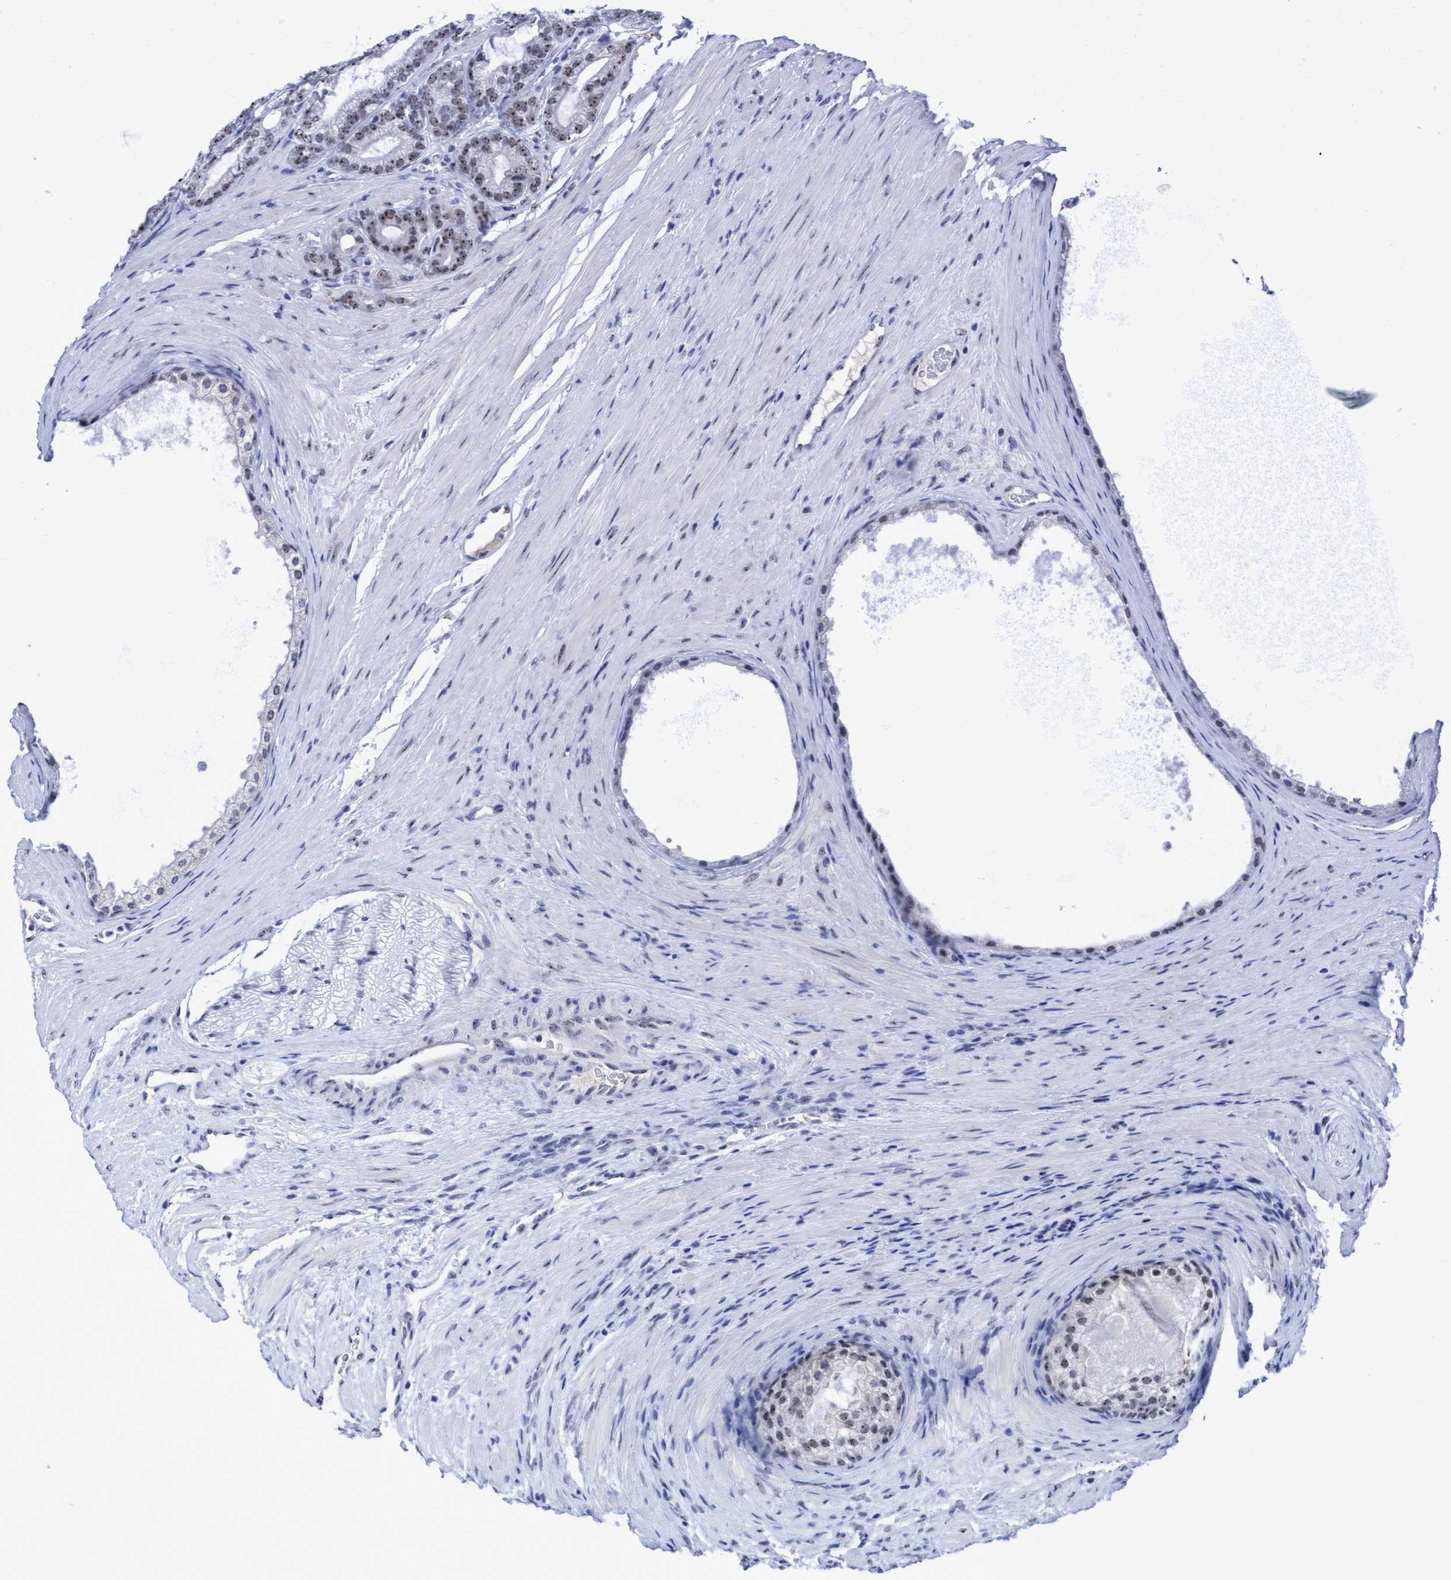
{"staining": {"intensity": "moderate", "quantity": "25%-75%", "location": "nuclear"}, "tissue": "prostate cancer", "cell_type": "Tumor cells", "image_type": "cancer", "snomed": [{"axis": "morphology", "description": "Adenocarcinoma, High grade"}, {"axis": "topography", "description": "Prostate"}], "caption": "Prostate cancer stained for a protein (brown) reveals moderate nuclear positive positivity in approximately 25%-75% of tumor cells.", "gene": "EFCAB10", "patient": {"sex": "male", "age": 60}}